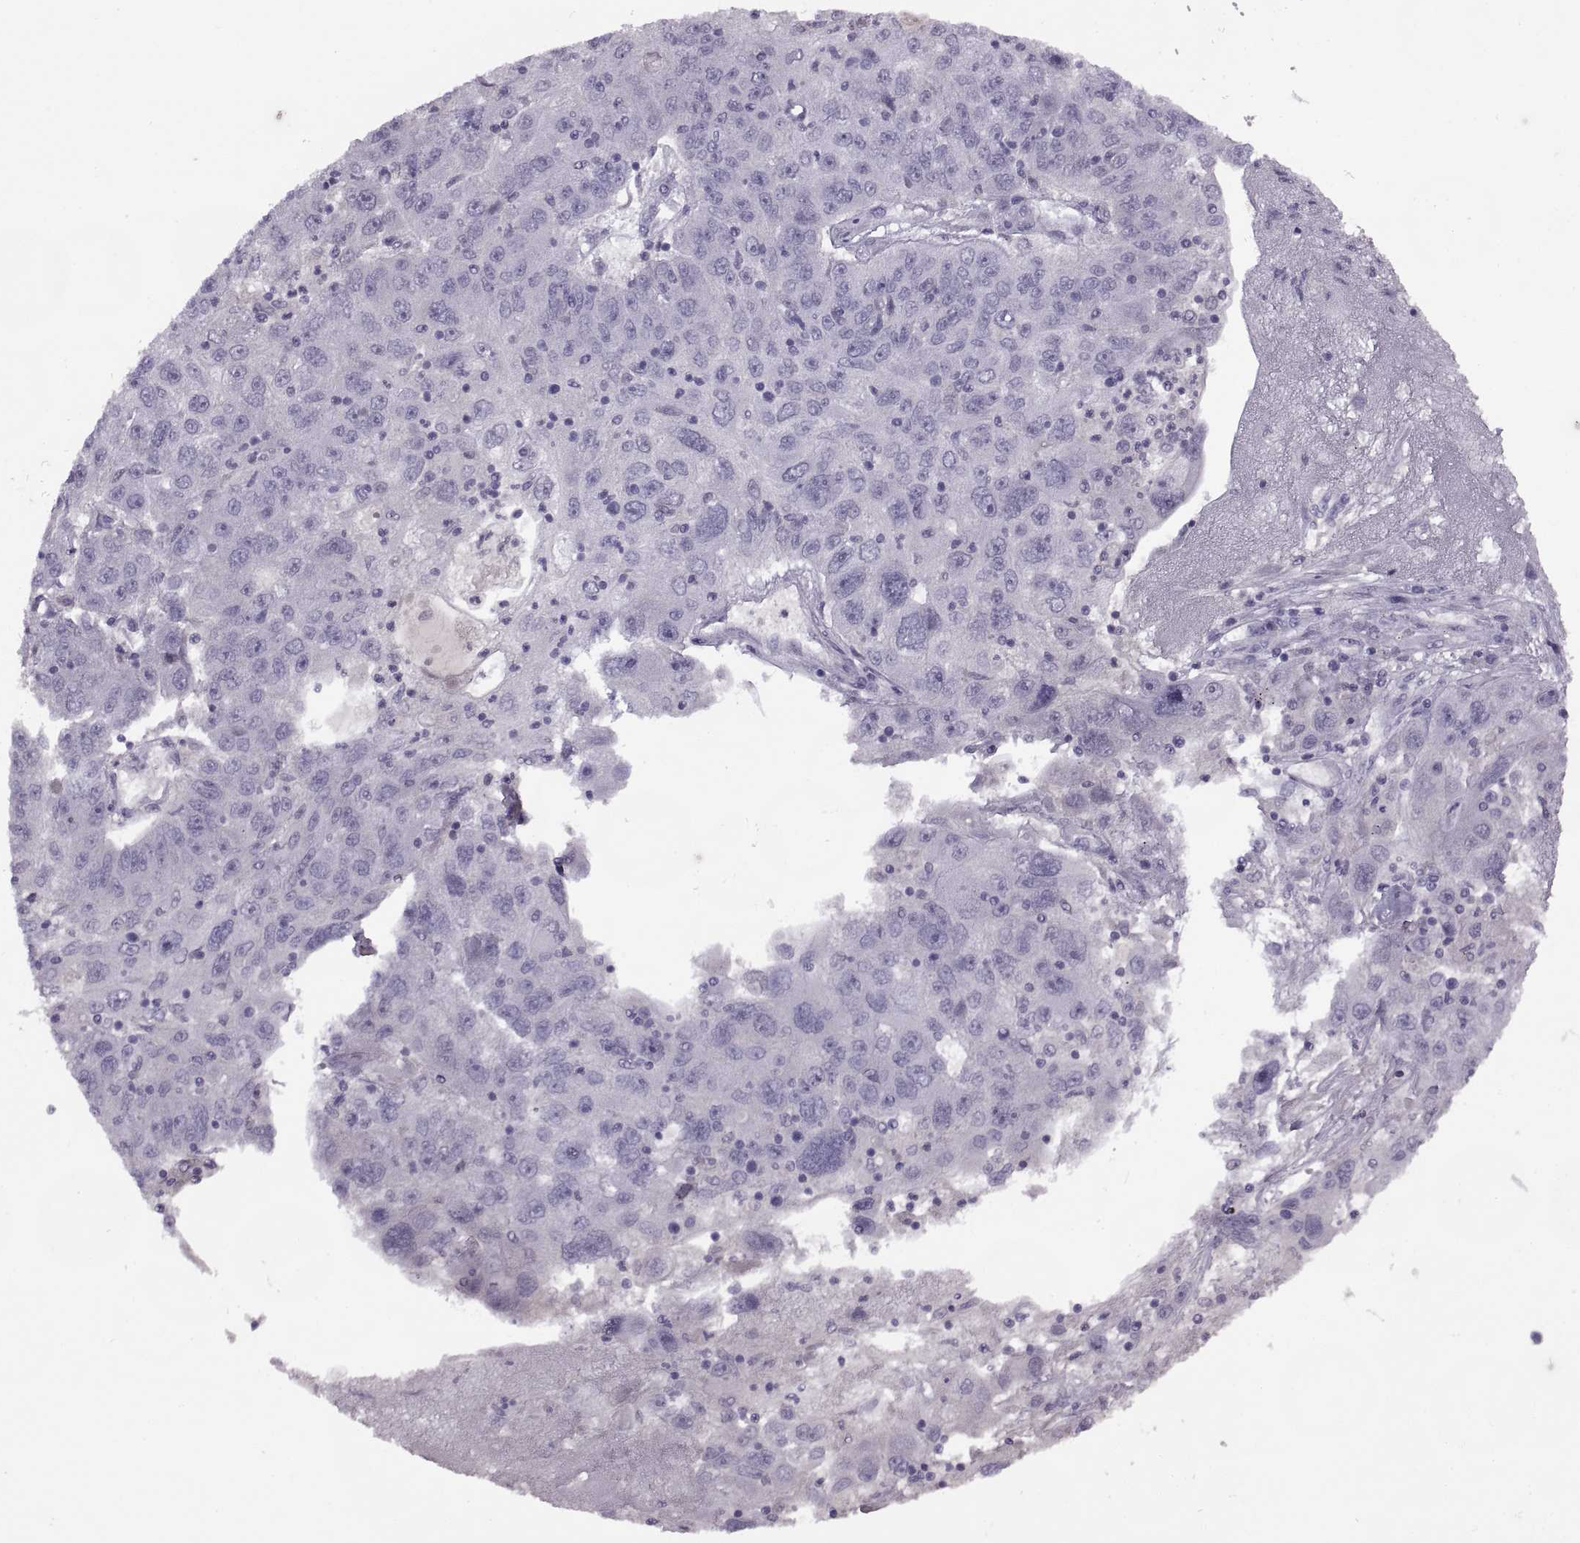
{"staining": {"intensity": "negative", "quantity": "none", "location": "none"}, "tissue": "stomach cancer", "cell_type": "Tumor cells", "image_type": "cancer", "snomed": [{"axis": "morphology", "description": "Adenocarcinoma, NOS"}, {"axis": "topography", "description": "Stomach"}], "caption": "Tumor cells show no significant staining in stomach cancer.", "gene": "RSPH6A", "patient": {"sex": "male", "age": 56}}